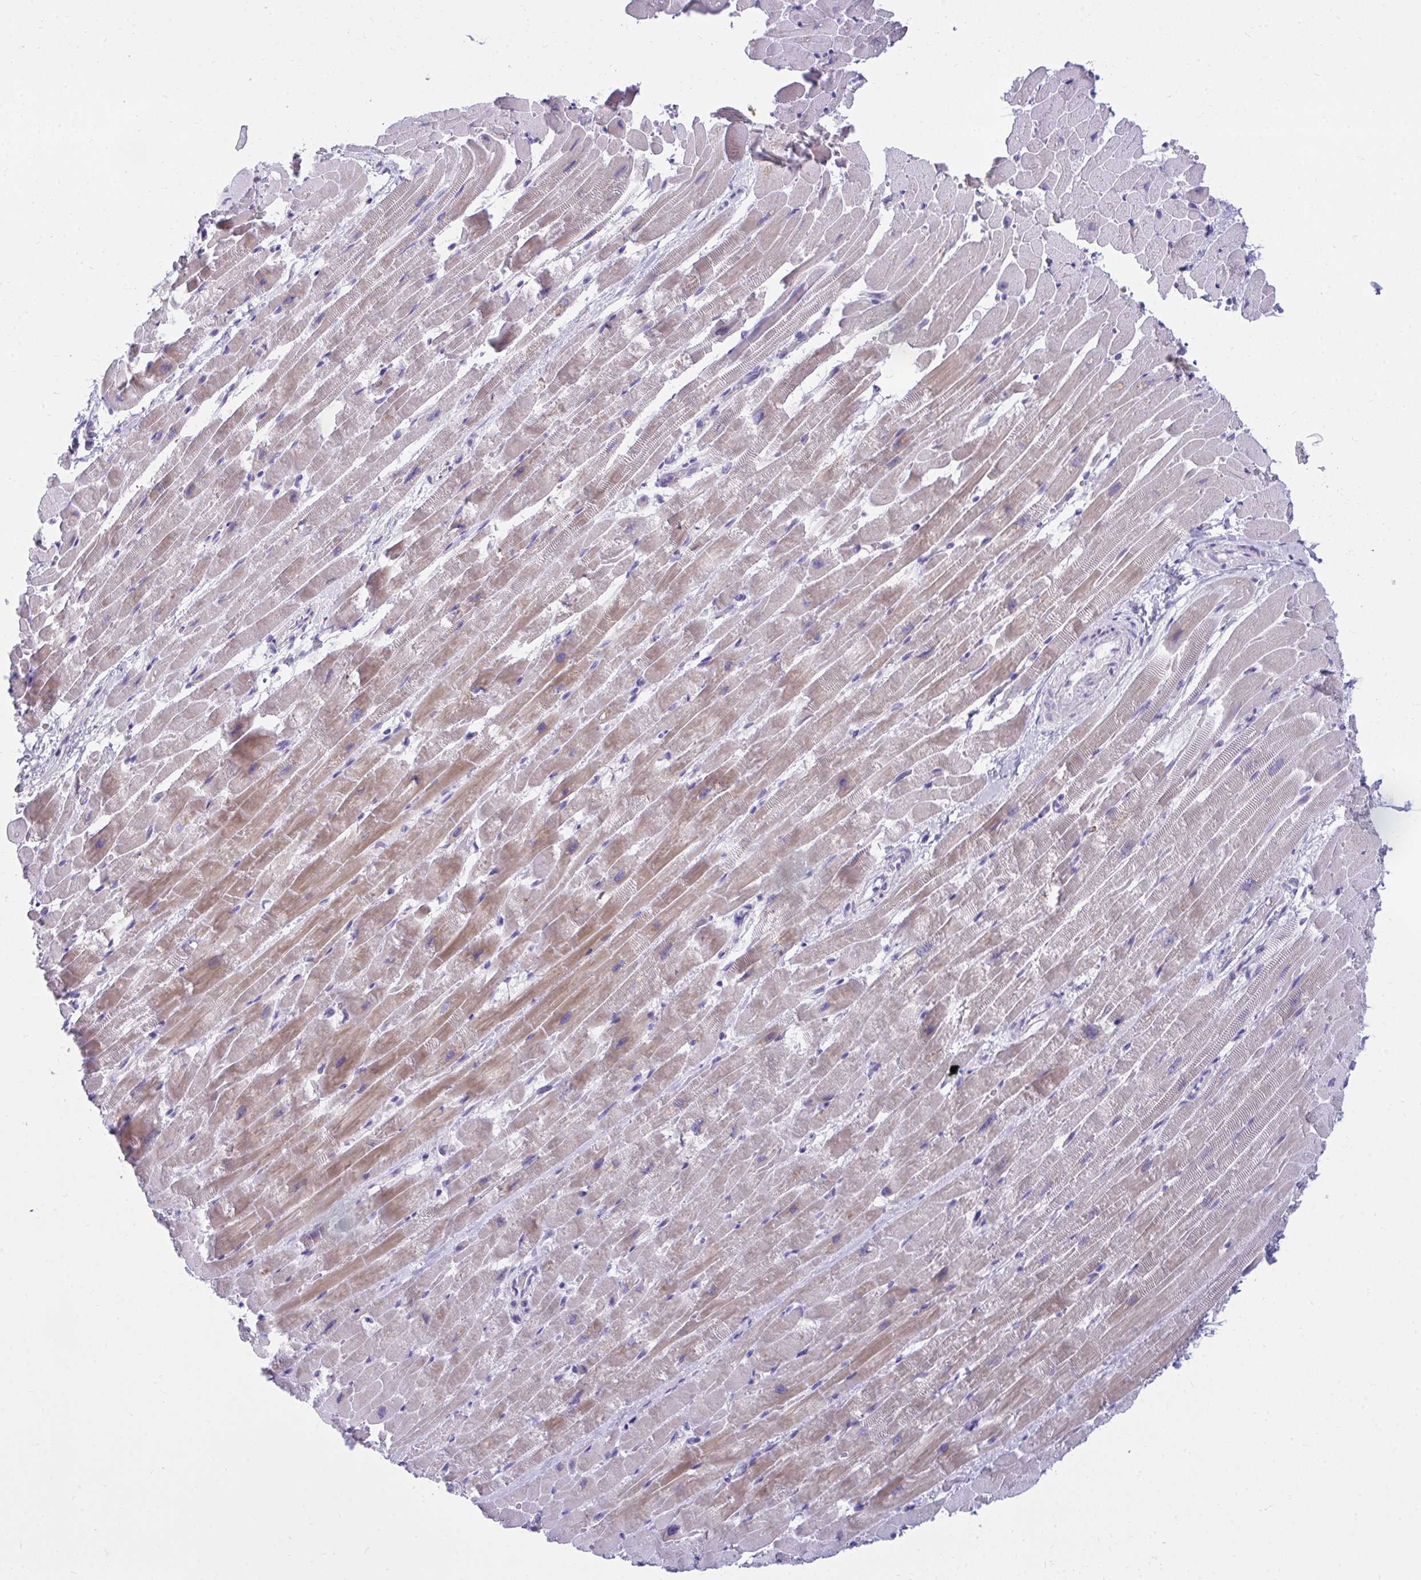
{"staining": {"intensity": "weak", "quantity": ">75%", "location": "cytoplasmic/membranous"}, "tissue": "heart muscle", "cell_type": "Cardiomyocytes", "image_type": "normal", "snomed": [{"axis": "morphology", "description": "Normal tissue, NOS"}, {"axis": "topography", "description": "Heart"}], "caption": "Heart muscle stained with DAB IHC displays low levels of weak cytoplasmic/membranous expression in about >75% of cardiomyocytes.", "gene": "AIG1", "patient": {"sex": "male", "age": 37}}